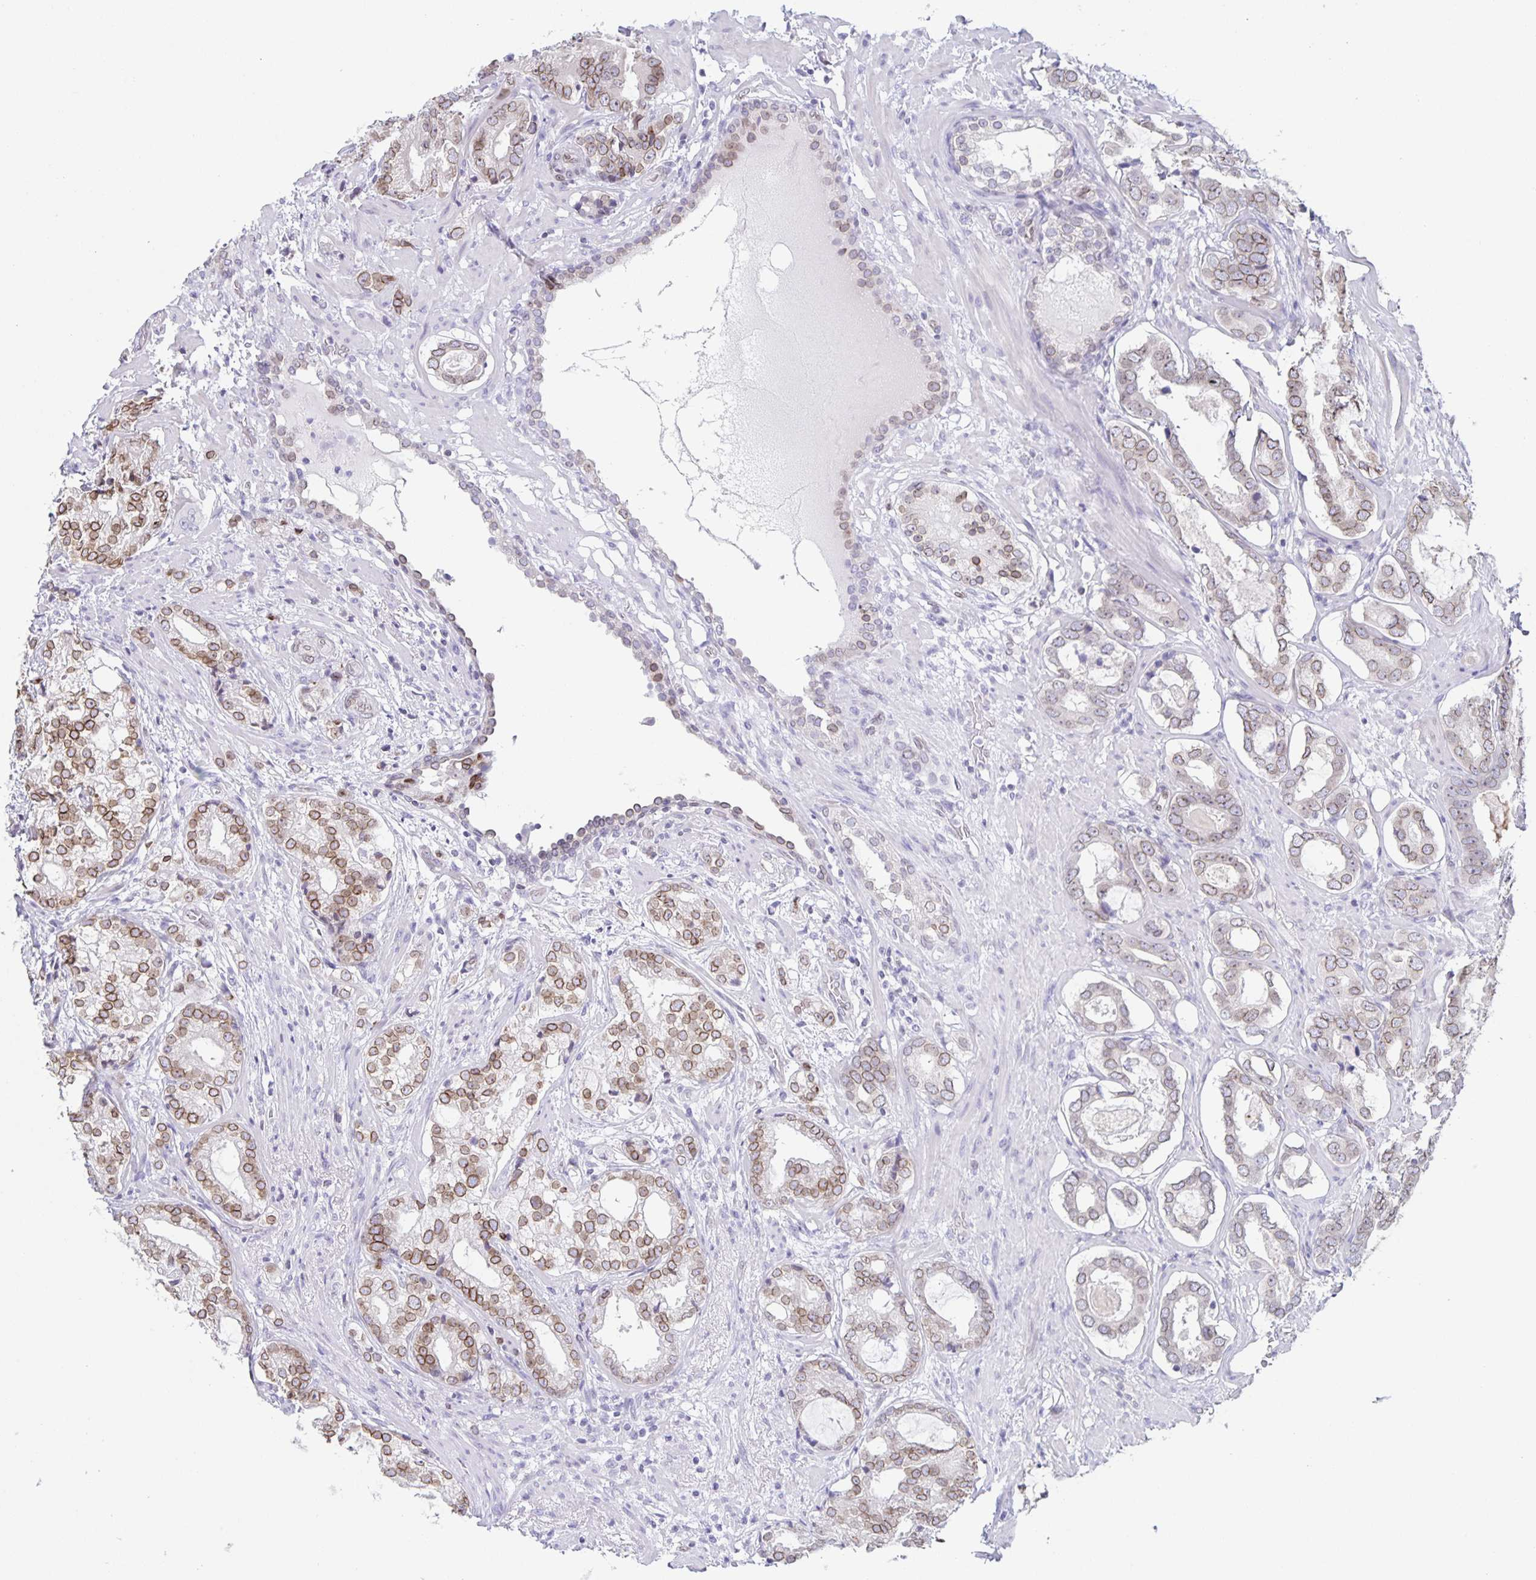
{"staining": {"intensity": "moderate", "quantity": ">75%", "location": "cytoplasmic/membranous,nuclear"}, "tissue": "prostate cancer", "cell_type": "Tumor cells", "image_type": "cancer", "snomed": [{"axis": "morphology", "description": "Adenocarcinoma, High grade"}, {"axis": "topography", "description": "Prostate"}], "caption": "DAB immunohistochemical staining of human prostate cancer (high-grade adenocarcinoma) displays moderate cytoplasmic/membranous and nuclear protein expression in approximately >75% of tumor cells. (IHC, brightfield microscopy, high magnification).", "gene": "SYNE2", "patient": {"sex": "male", "age": 75}}